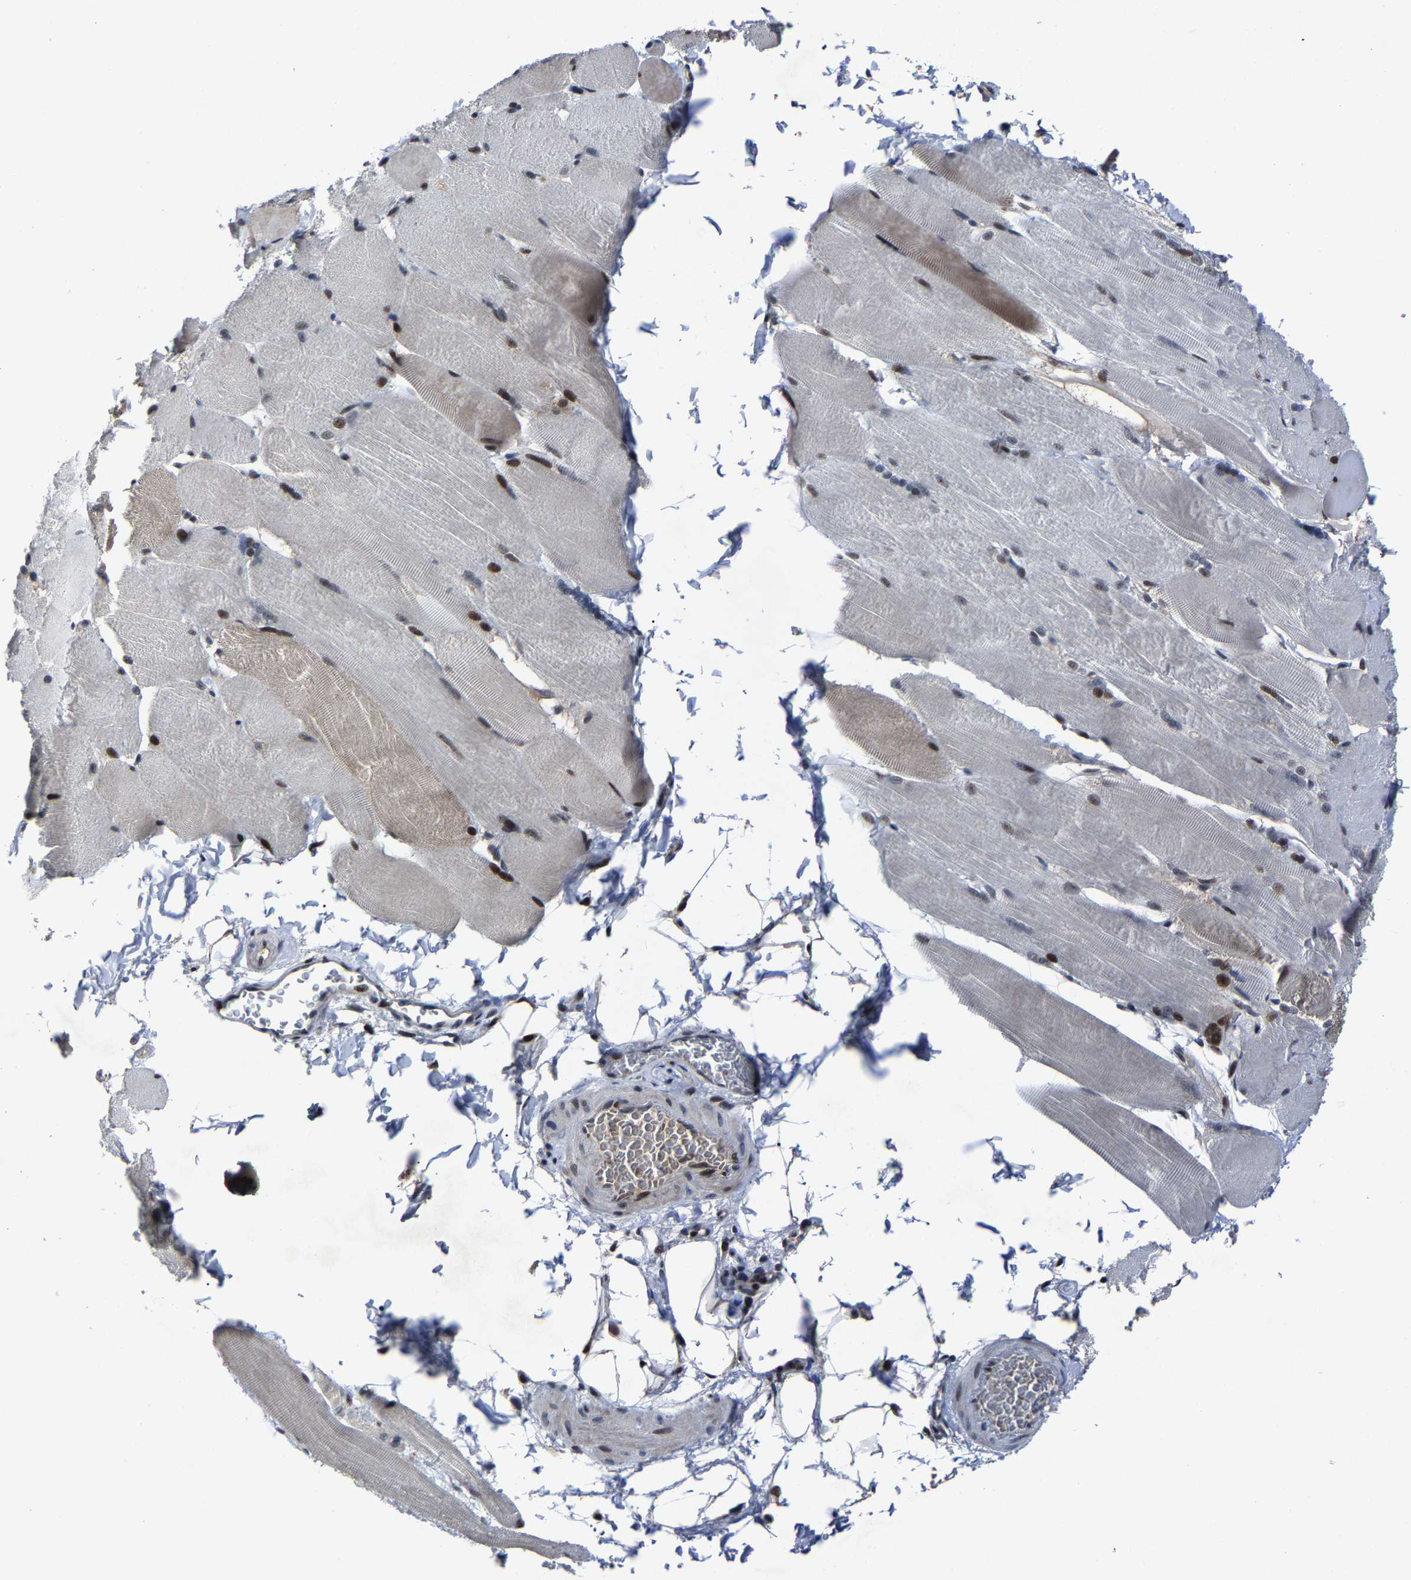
{"staining": {"intensity": "moderate", "quantity": ">75%", "location": "nuclear"}, "tissue": "skeletal muscle", "cell_type": "Myocytes", "image_type": "normal", "snomed": [{"axis": "morphology", "description": "Normal tissue, NOS"}, {"axis": "topography", "description": "Skin"}, {"axis": "topography", "description": "Skeletal muscle"}], "caption": "IHC photomicrograph of benign skeletal muscle: skeletal muscle stained using immunohistochemistry (IHC) reveals medium levels of moderate protein expression localized specifically in the nuclear of myocytes, appearing as a nuclear brown color.", "gene": "LSM8", "patient": {"sex": "male", "age": 83}}